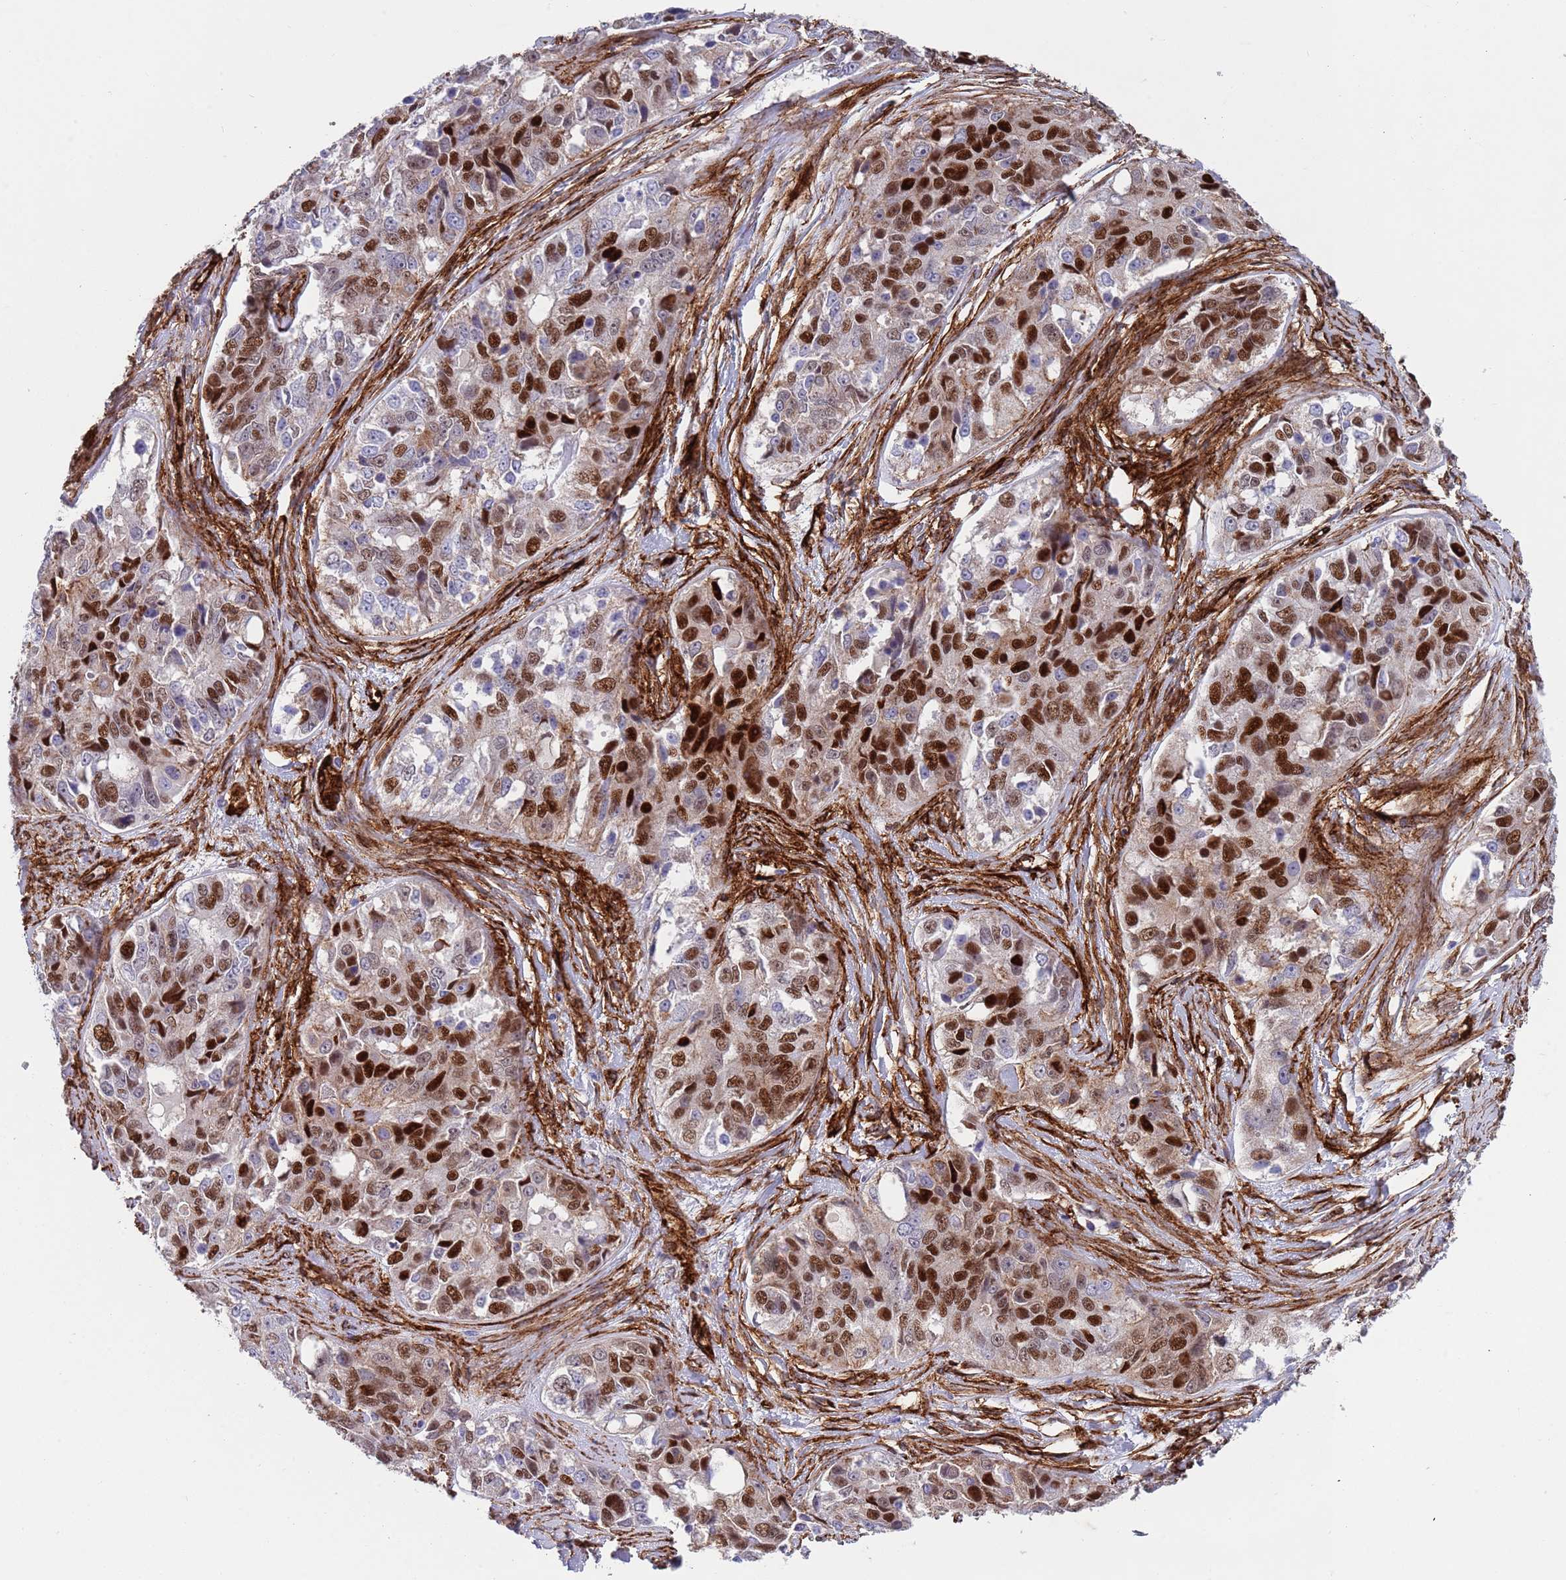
{"staining": {"intensity": "strong", "quantity": "25%-75%", "location": "nuclear"}, "tissue": "ovarian cancer", "cell_type": "Tumor cells", "image_type": "cancer", "snomed": [{"axis": "morphology", "description": "Carcinoma, endometroid"}, {"axis": "topography", "description": "Ovary"}], "caption": "A micrograph of human ovarian cancer stained for a protein displays strong nuclear brown staining in tumor cells.", "gene": "CAV2", "patient": {"sex": "female", "age": 51}}